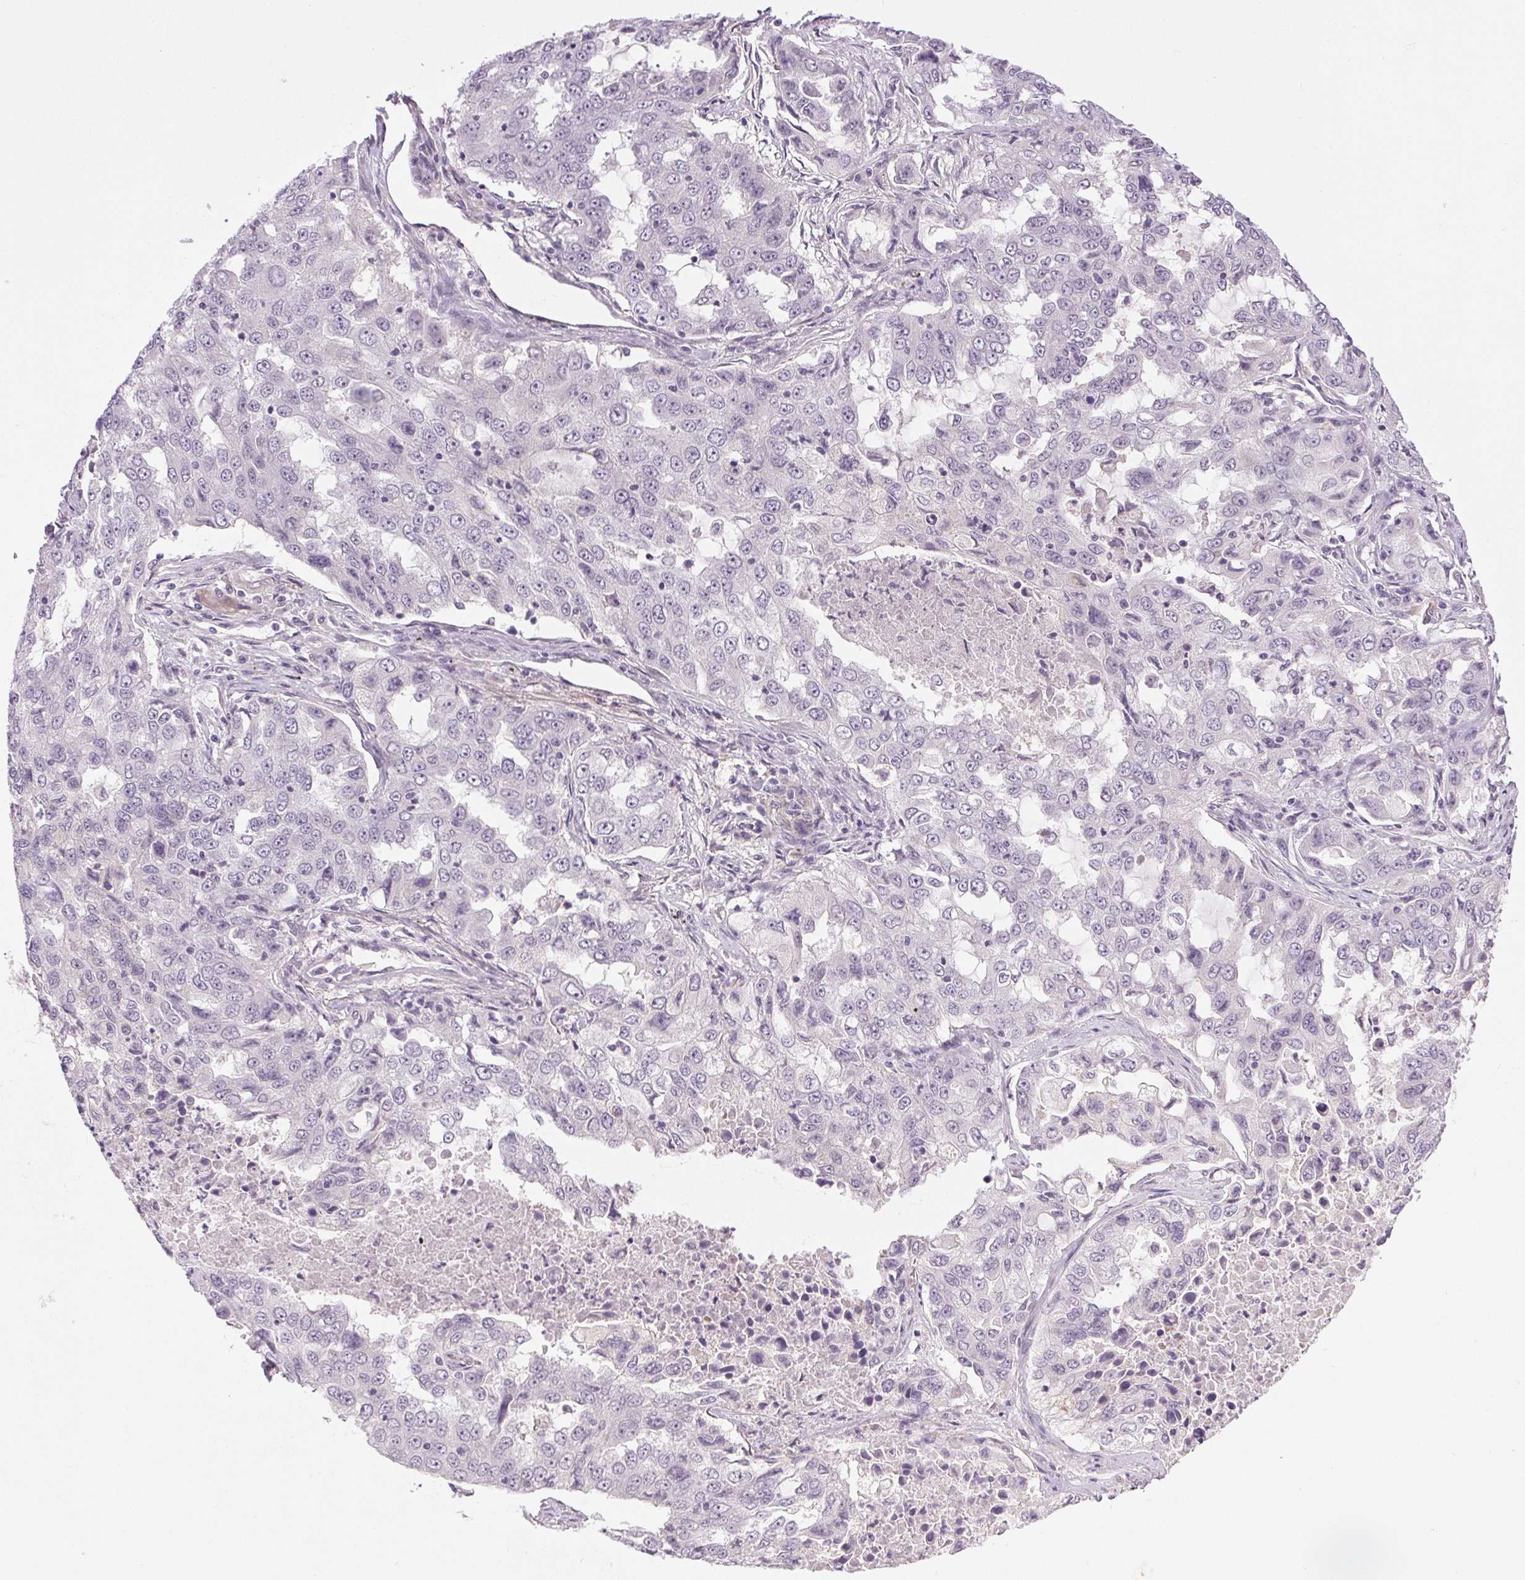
{"staining": {"intensity": "negative", "quantity": "none", "location": "none"}, "tissue": "lung cancer", "cell_type": "Tumor cells", "image_type": "cancer", "snomed": [{"axis": "morphology", "description": "Adenocarcinoma, NOS"}, {"axis": "topography", "description": "Lung"}], "caption": "Immunohistochemistry (IHC) micrograph of neoplastic tissue: lung adenocarcinoma stained with DAB exhibits no significant protein positivity in tumor cells.", "gene": "FAM168A", "patient": {"sex": "female", "age": 61}}